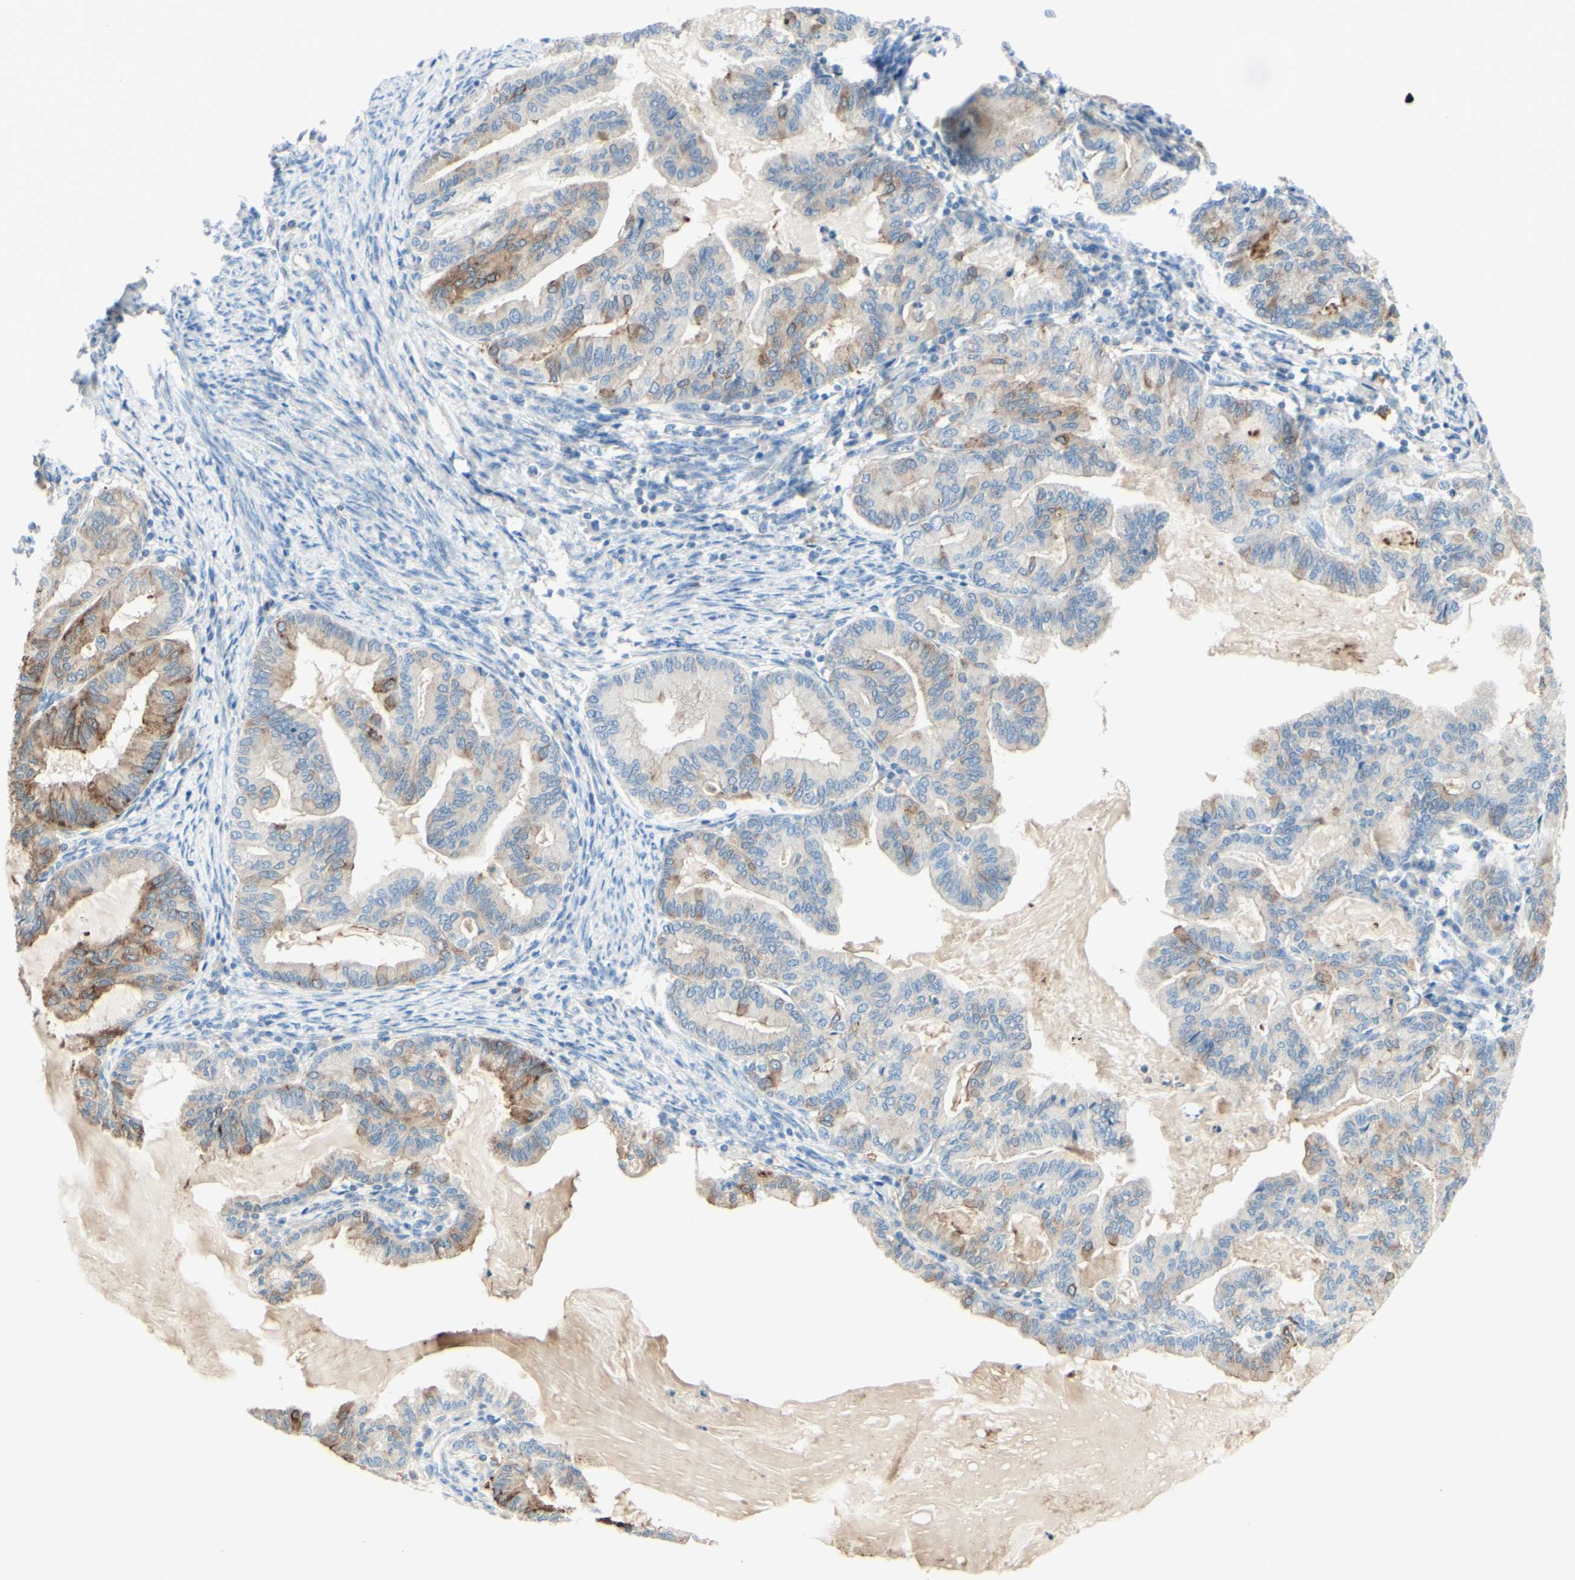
{"staining": {"intensity": "moderate", "quantity": "25%-75%", "location": "cytoplasmic/membranous"}, "tissue": "endometrial cancer", "cell_type": "Tumor cells", "image_type": "cancer", "snomed": [{"axis": "morphology", "description": "Adenocarcinoma, NOS"}, {"axis": "topography", "description": "Endometrium"}], "caption": "A photomicrograph showing moderate cytoplasmic/membranous positivity in about 25%-75% of tumor cells in adenocarcinoma (endometrial), as visualized by brown immunohistochemical staining.", "gene": "MTM1", "patient": {"sex": "female", "age": 86}}